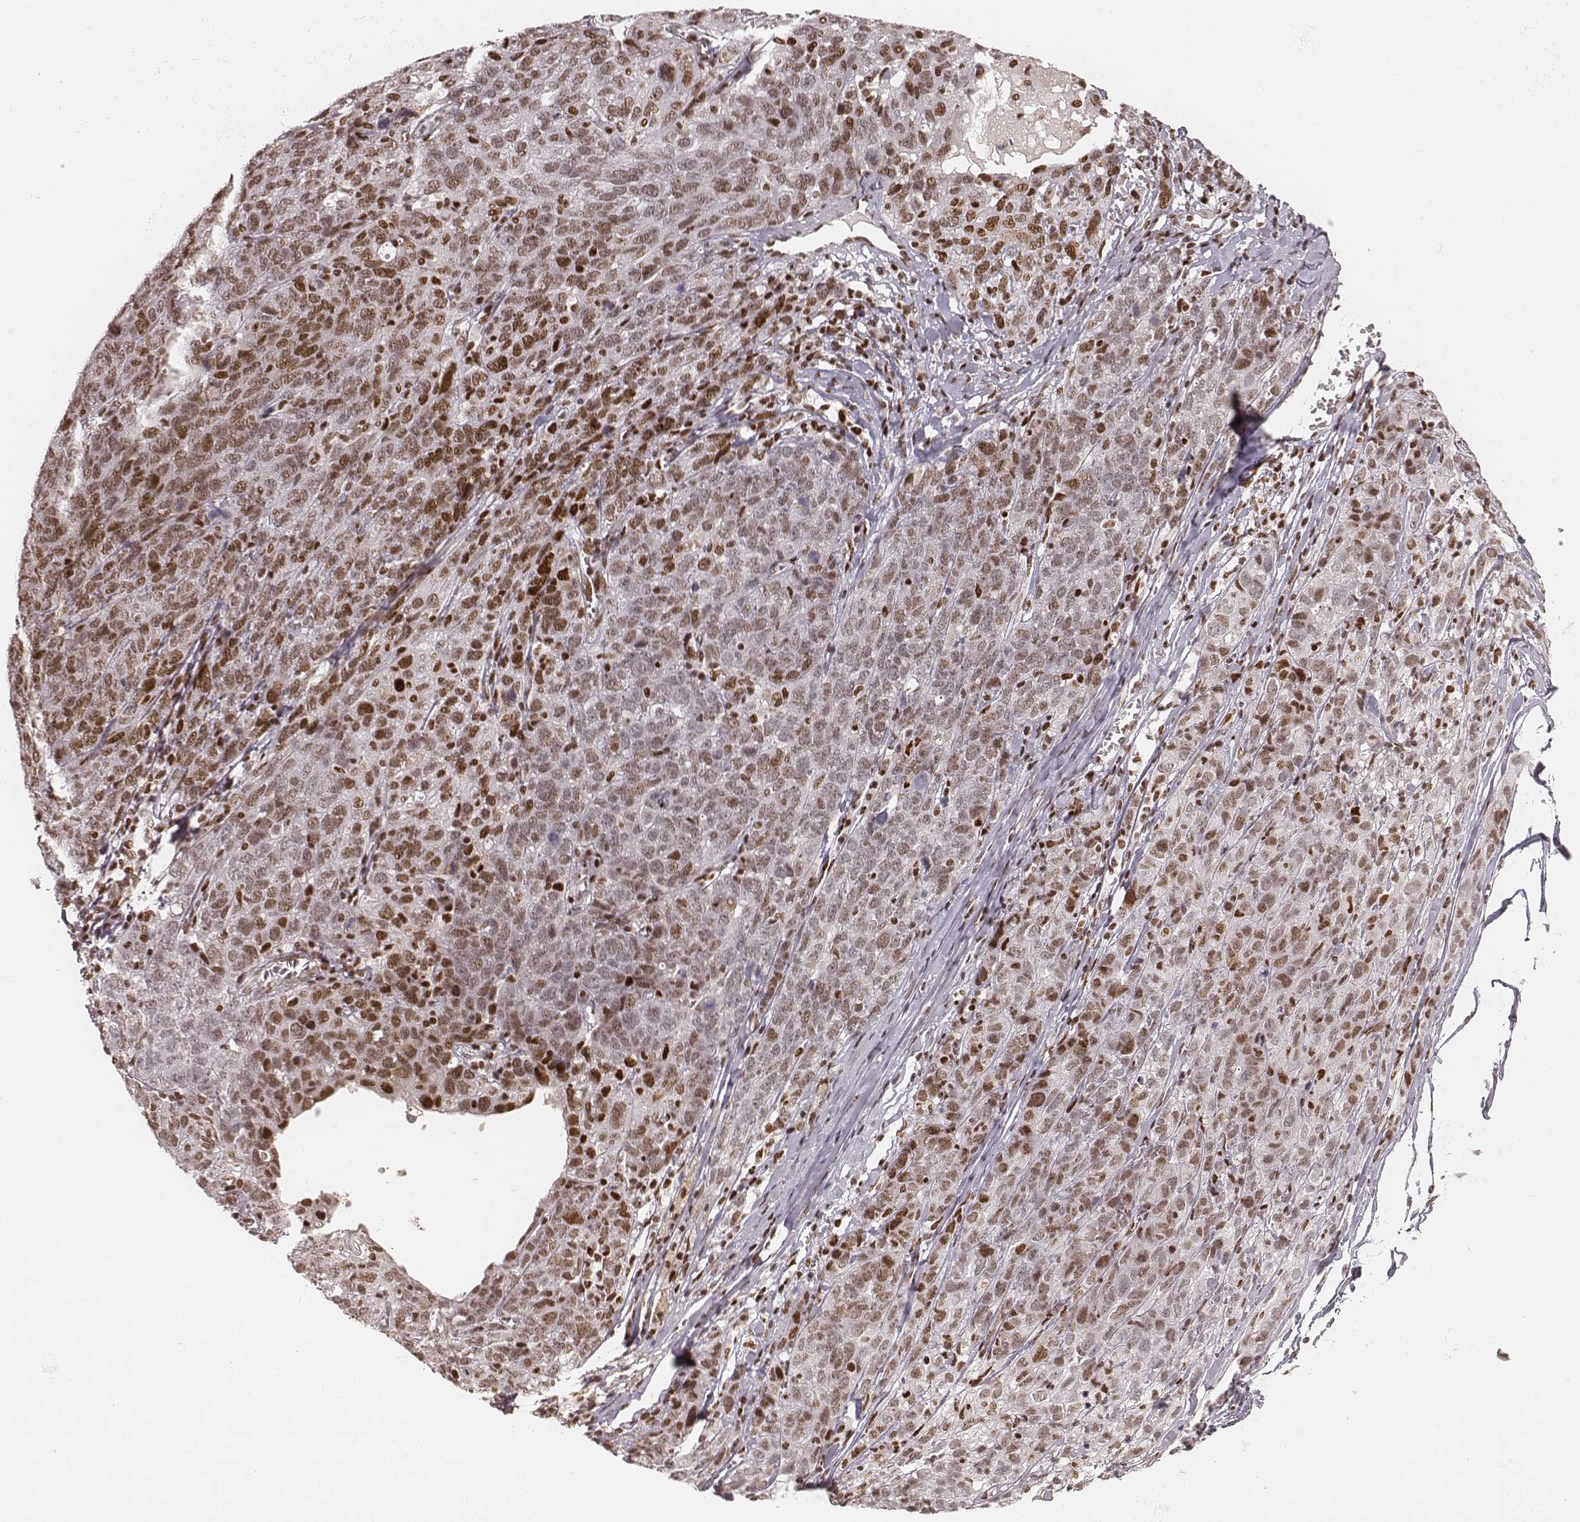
{"staining": {"intensity": "moderate", "quantity": "25%-75%", "location": "nuclear"}, "tissue": "ovarian cancer", "cell_type": "Tumor cells", "image_type": "cancer", "snomed": [{"axis": "morphology", "description": "Cystadenocarcinoma, serous, NOS"}, {"axis": "topography", "description": "Ovary"}], "caption": "Protein expression by immunohistochemistry reveals moderate nuclear positivity in about 25%-75% of tumor cells in serous cystadenocarcinoma (ovarian).", "gene": "HNRNPC", "patient": {"sex": "female", "age": 71}}